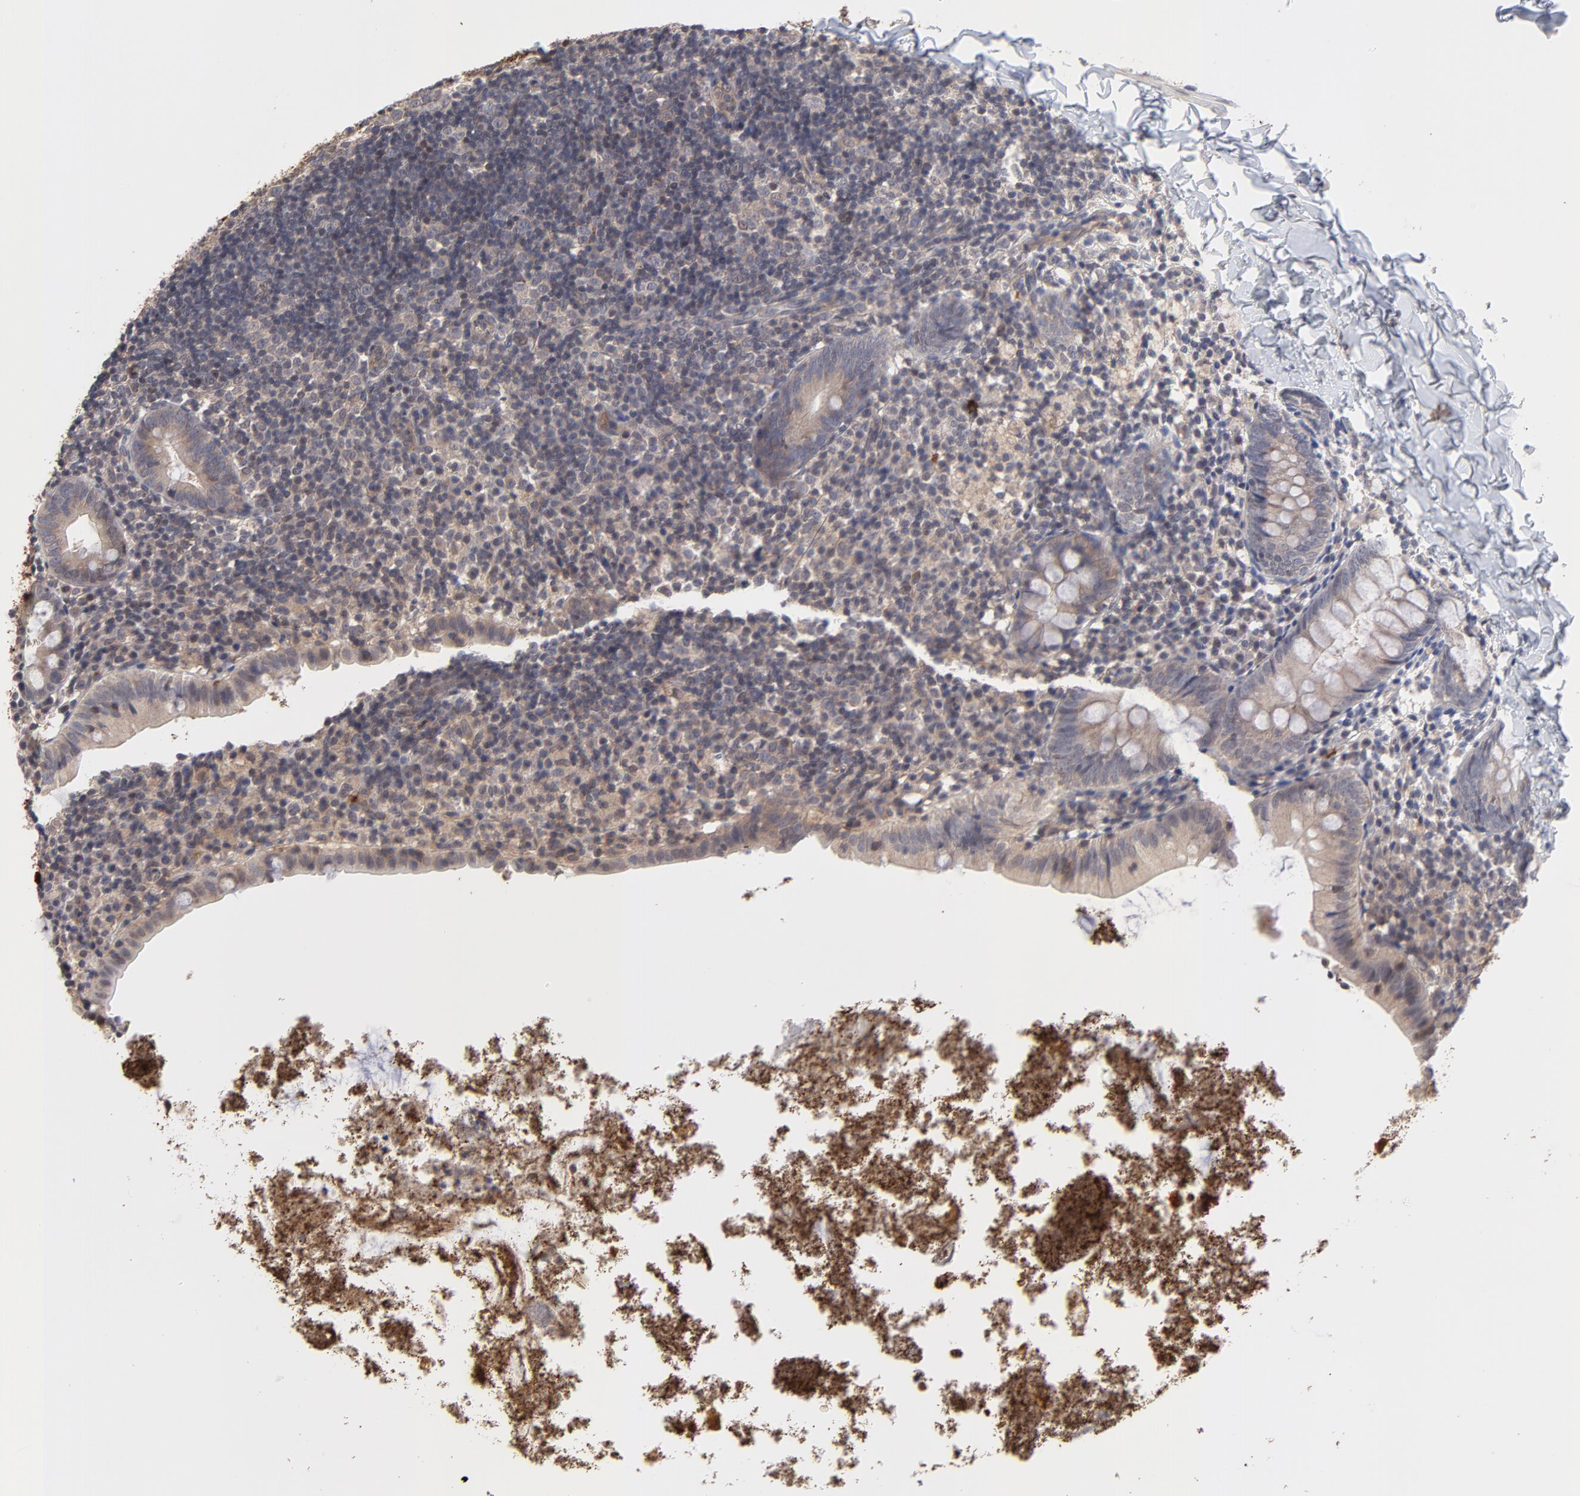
{"staining": {"intensity": "moderate", "quantity": ">75%", "location": "cytoplasmic/membranous"}, "tissue": "appendix", "cell_type": "Glandular cells", "image_type": "normal", "snomed": [{"axis": "morphology", "description": "Normal tissue, NOS"}, {"axis": "topography", "description": "Appendix"}], "caption": "The histopathology image demonstrates a brown stain indicating the presence of a protein in the cytoplasmic/membranous of glandular cells in appendix.", "gene": "ZNF157", "patient": {"sex": "female", "age": 9}}